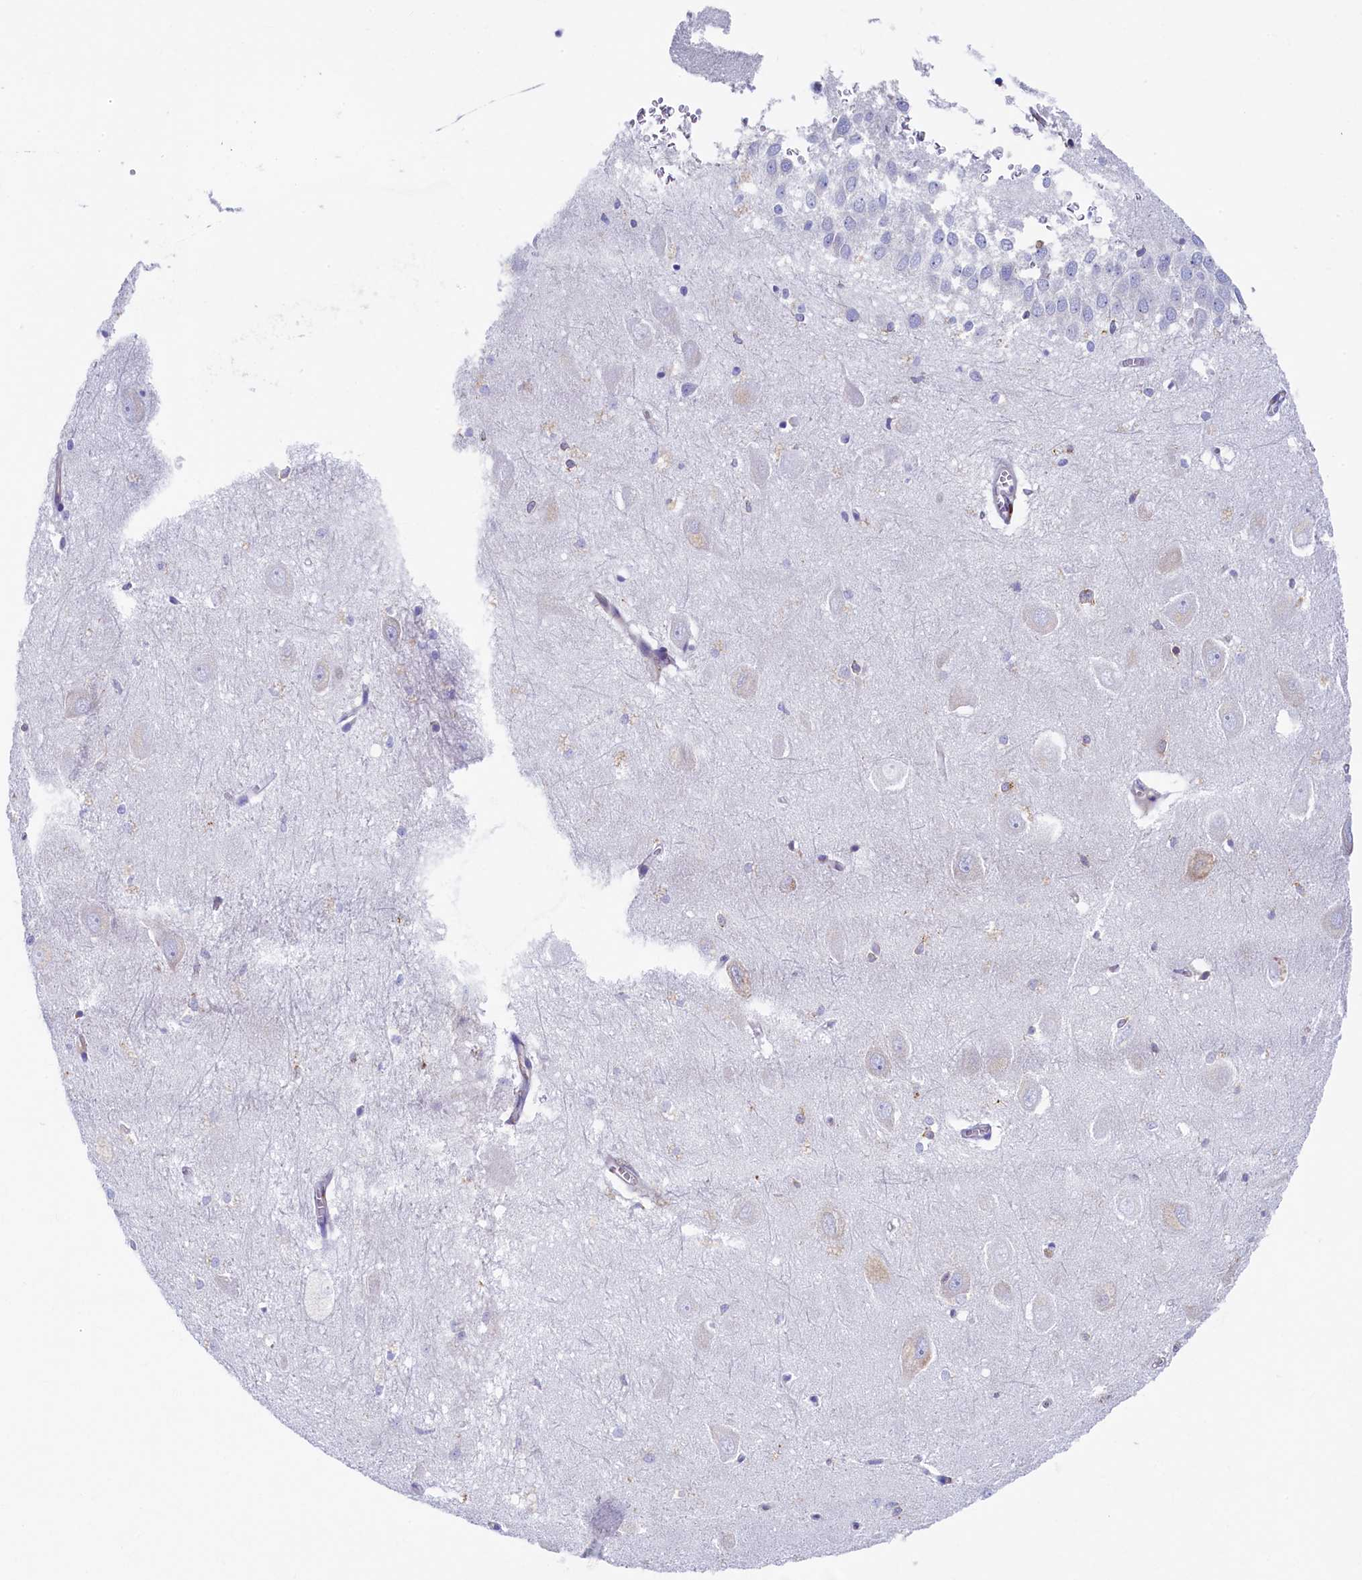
{"staining": {"intensity": "negative", "quantity": "none", "location": "none"}, "tissue": "hippocampus", "cell_type": "Glial cells", "image_type": "normal", "snomed": [{"axis": "morphology", "description": "Normal tissue, NOS"}, {"axis": "topography", "description": "Hippocampus"}], "caption": "Hippocampus stained for a protein using immunohistochemistry (IHC) displays no staining glial cells.", "gene": "TMEM18", "patient": {"sex": "female", "age": 64}}